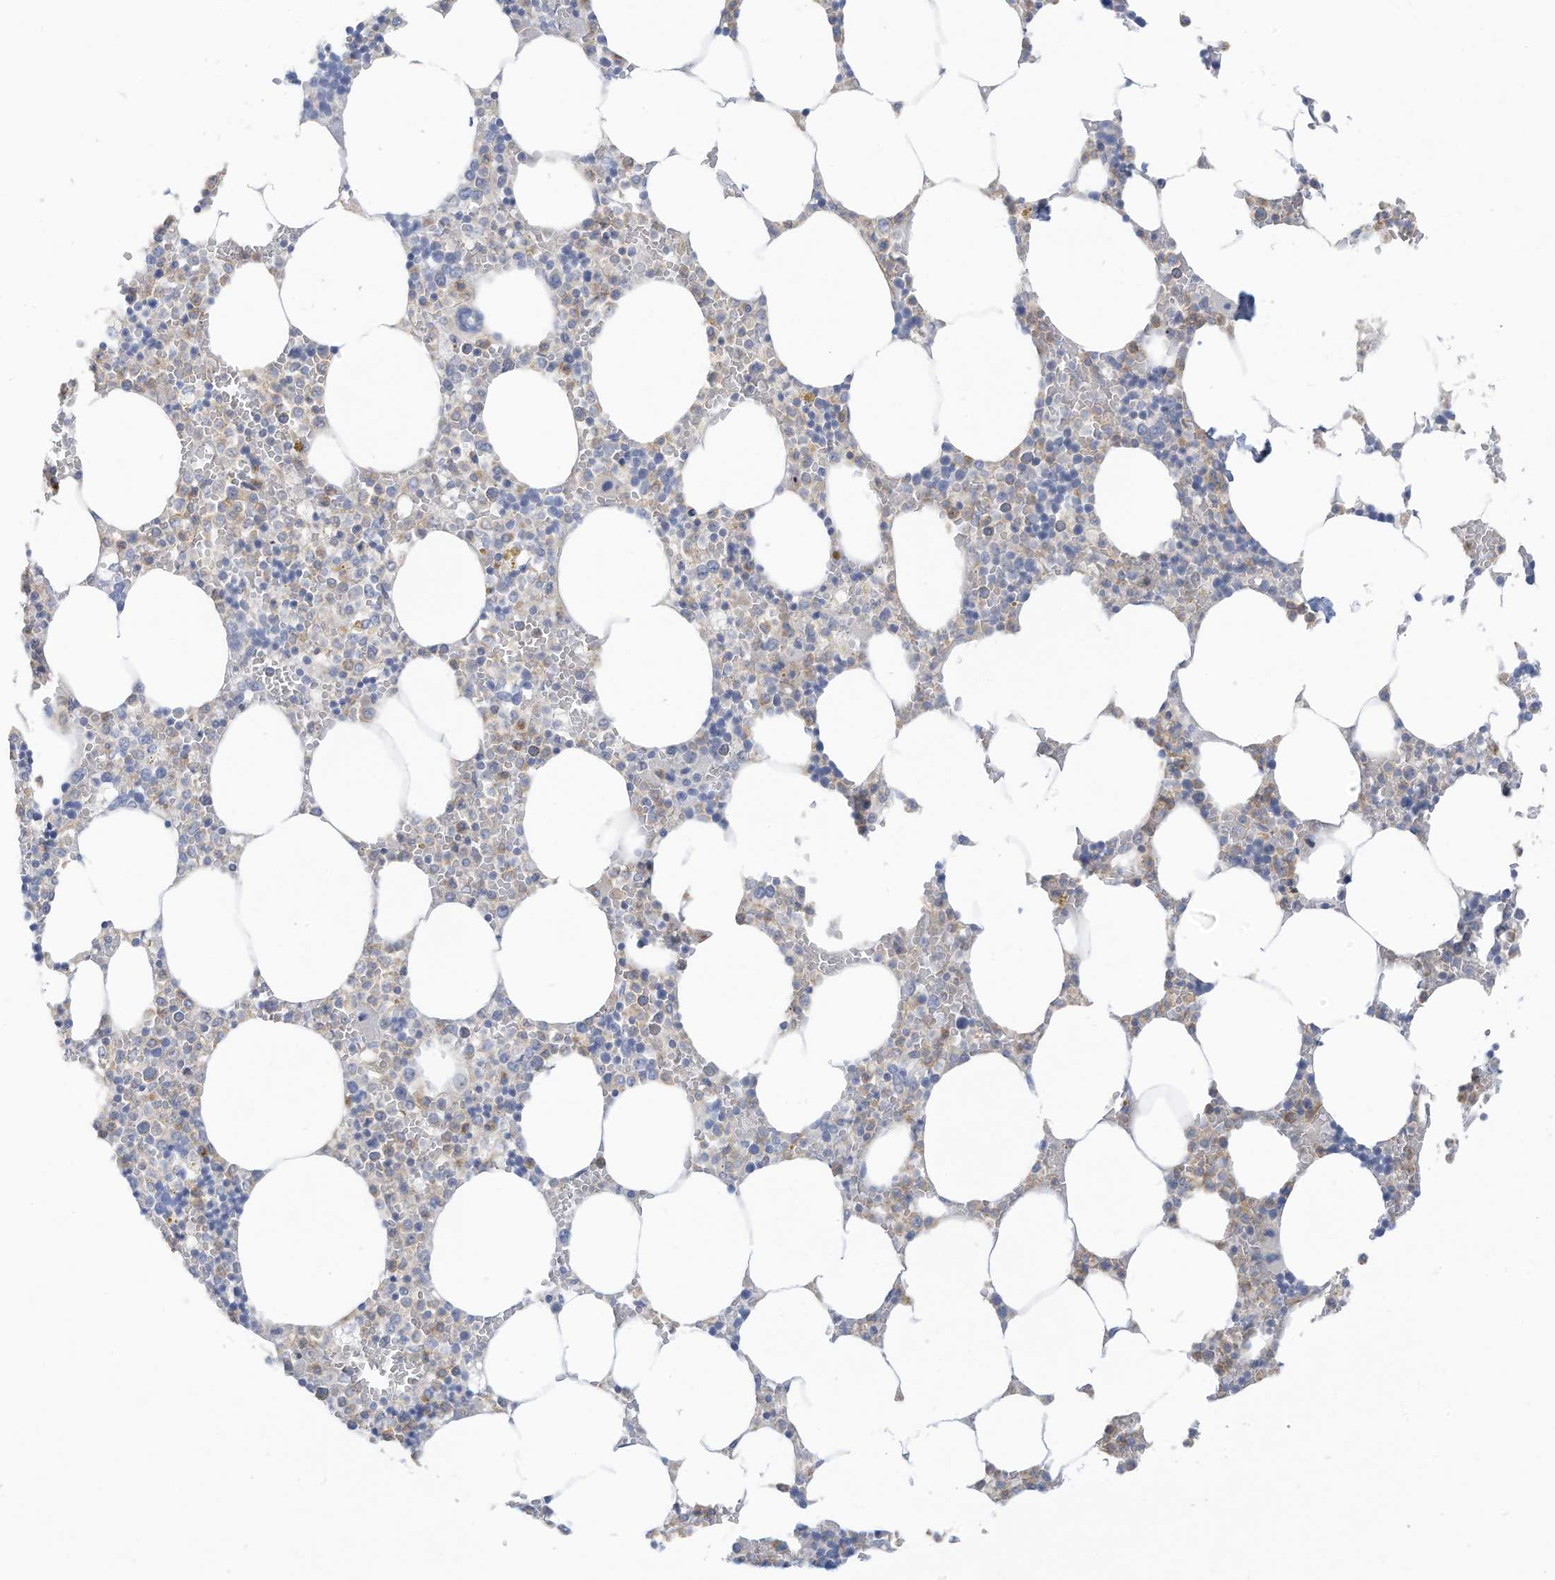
{"staining": {"intensity": "weak", "quantity": "<25%", "location": "cytoplasmic/membranous"}, "tissue": "bone marrow", "cell_type": "Hematopoietic cells", "image_type": "normal", "snomed": [{"axis": "morphology", "description": "Normal tissue, NOS"}, {"axis": "topography", "description": "Bone marrow"}], "caption": "An image of human bone marrow is negative for staining in hematopoietic cells.", "gene": "TRMT2B", "patient": {"sex": "male", "age": 70}}